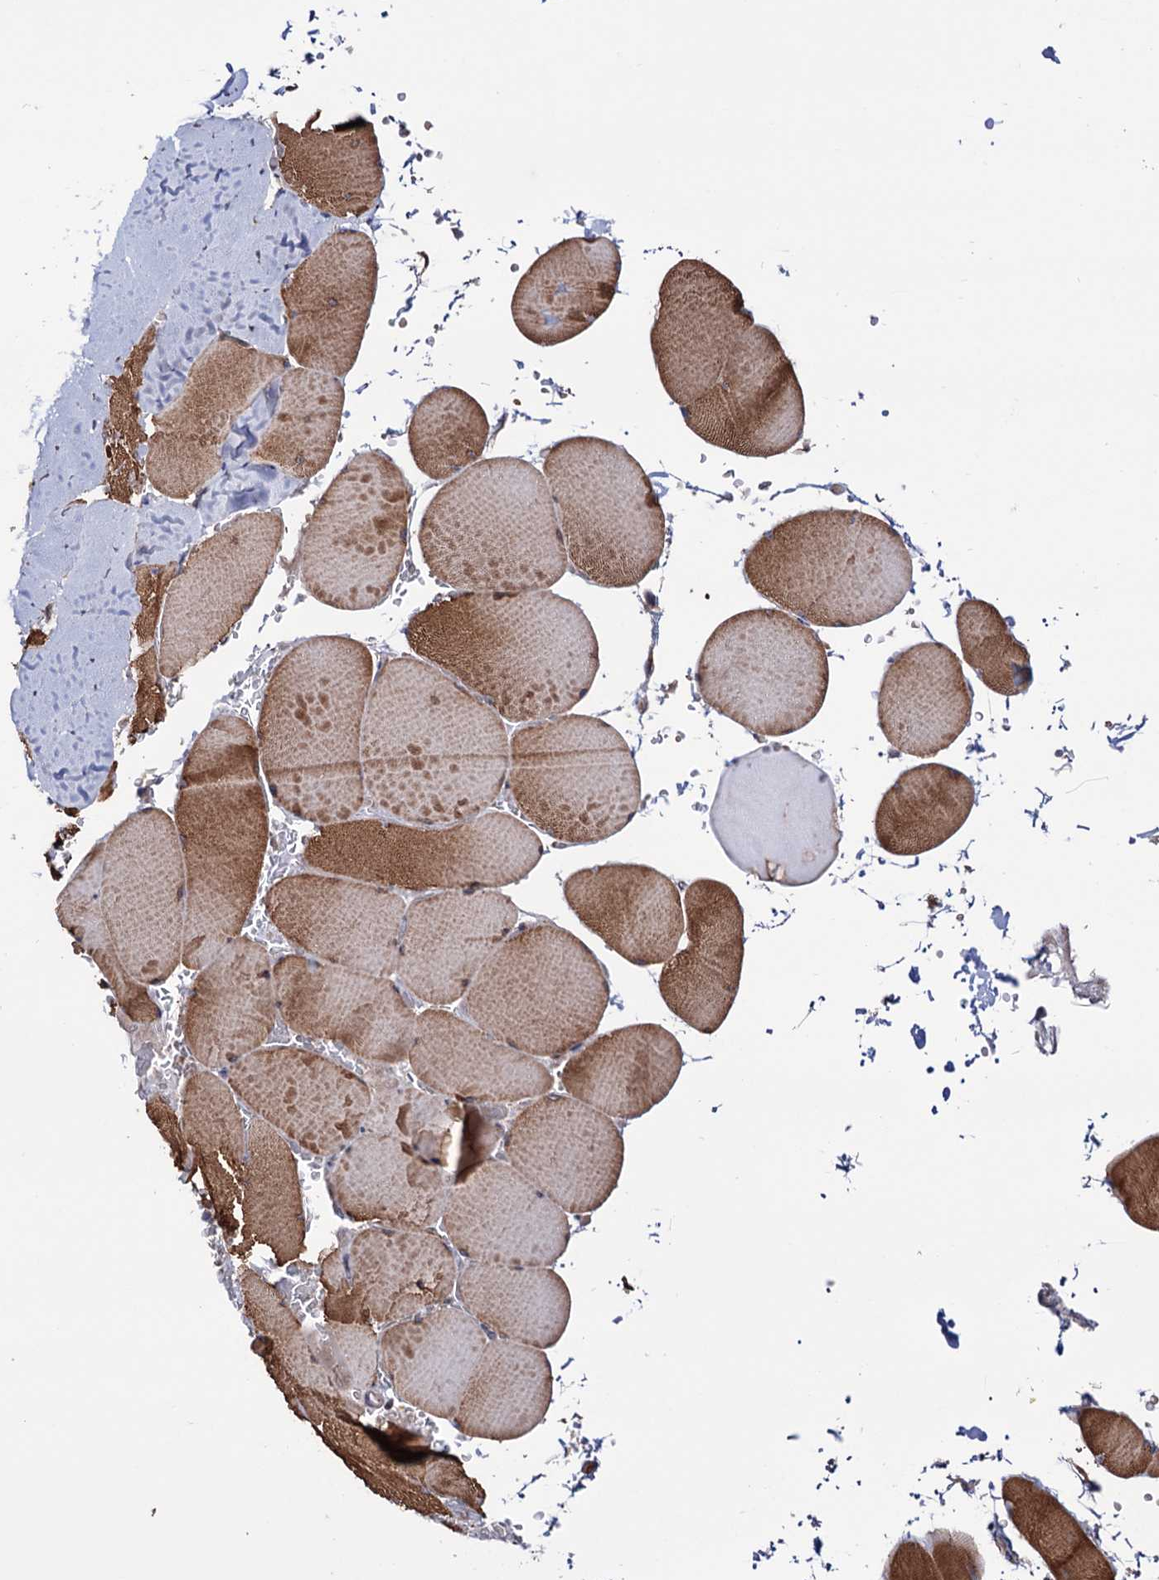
{"staining": {"intensity": "strong", "quantity": ">75%", "location": "cytoplasmic/membranous"}, "tissue": "skeletal muscle", "cell_type": "Myocytes", "image_type": "normal", "snomed": [{"axis": "morphology", "description": "Normal tissue, NOS"}, {"axis": "topography", "description": "Skeletal muscle"}, {"axis": "topography", "description": "Head-Neck"}], "caption": "Immunohistochemistry (IHC) image of unremarkable skeletal muscle stained for a protein (brown), which shows high levels of strong cytoplasmic/membranous expression in about >75% of myocytes.", "gene": "FERMT2", "patient": {"sex": "male", "age": 66}}